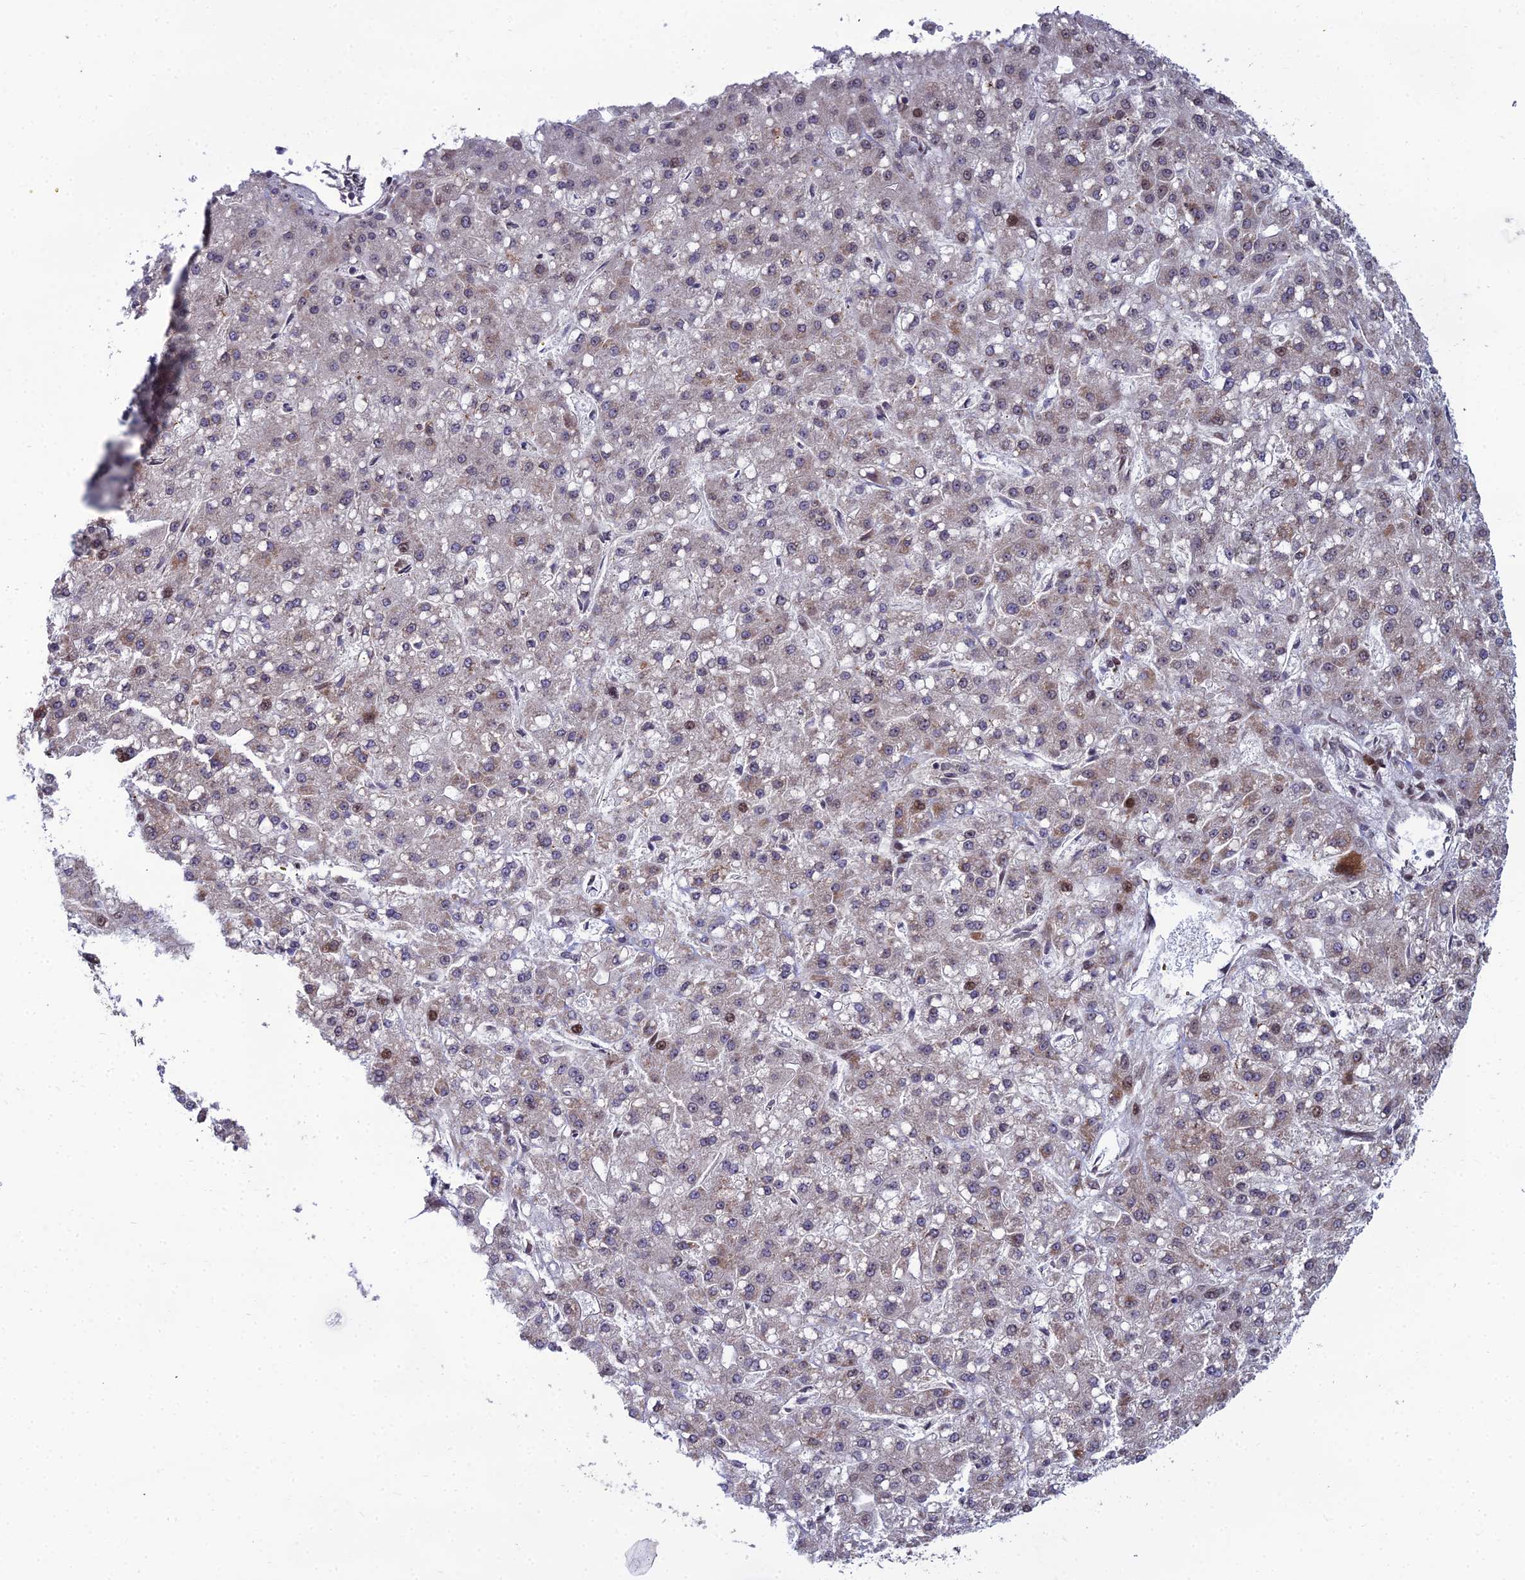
{"staining": {"intensity": "weak", "quantity": "25%-75%", "location": "cytoplasmic/membranous"}, "tissue": "liver cancer", "cell_type": "Tumor cells", "image_type": "cancer", "snomed": [{"axis": "morphology", "description": "Carcinoma, Hepatocellular, NOS"}, {"axis": "topography", "description": "Liver"}], "caption": "Protein positivity by IHC shows weak cytoplasmic/membranous expression in about 25%-75% of tumor cells in liver cancer.", "gene": "ZNF668", "patient": {"sex": "male", "age": 67}}